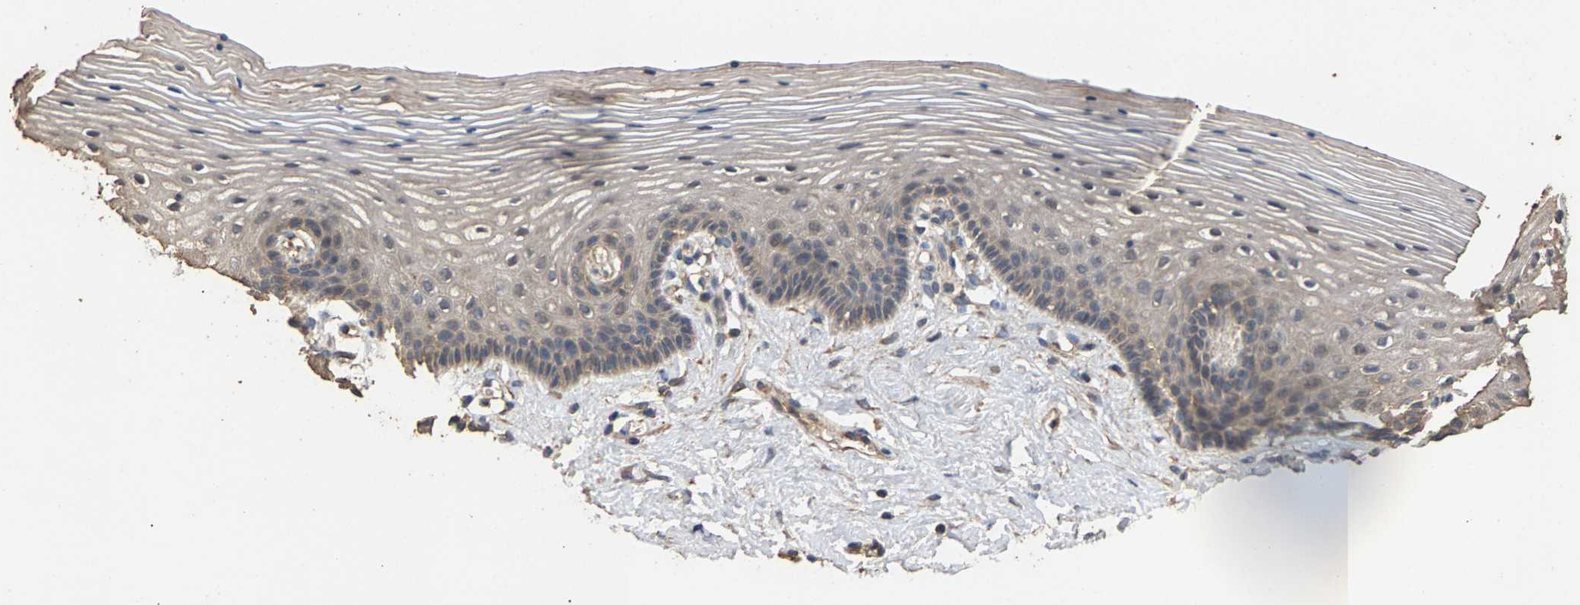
{"staining": {"intensity": "weak", "quantity": ">75%", "location": "cytoplasmic/membranous"}, "tissue": "vagina", "cell_type": "Squamous epithelial cells", "image_type": "normal", "snomed": [{"axis": "morphology", "description": "Normal tissue, NOS"}, {"axis": "topography", "description": "Vagina"}], "caption": "Weak cytoplasmic/membranous protein expression is seen in about >75% of squamous epithelial cells in vagina. (DAB IHC, brown staining for protein, blue staining for nuclei).", "gene": "HTRA3", "patient": {"sex": "female", "age": 32}}